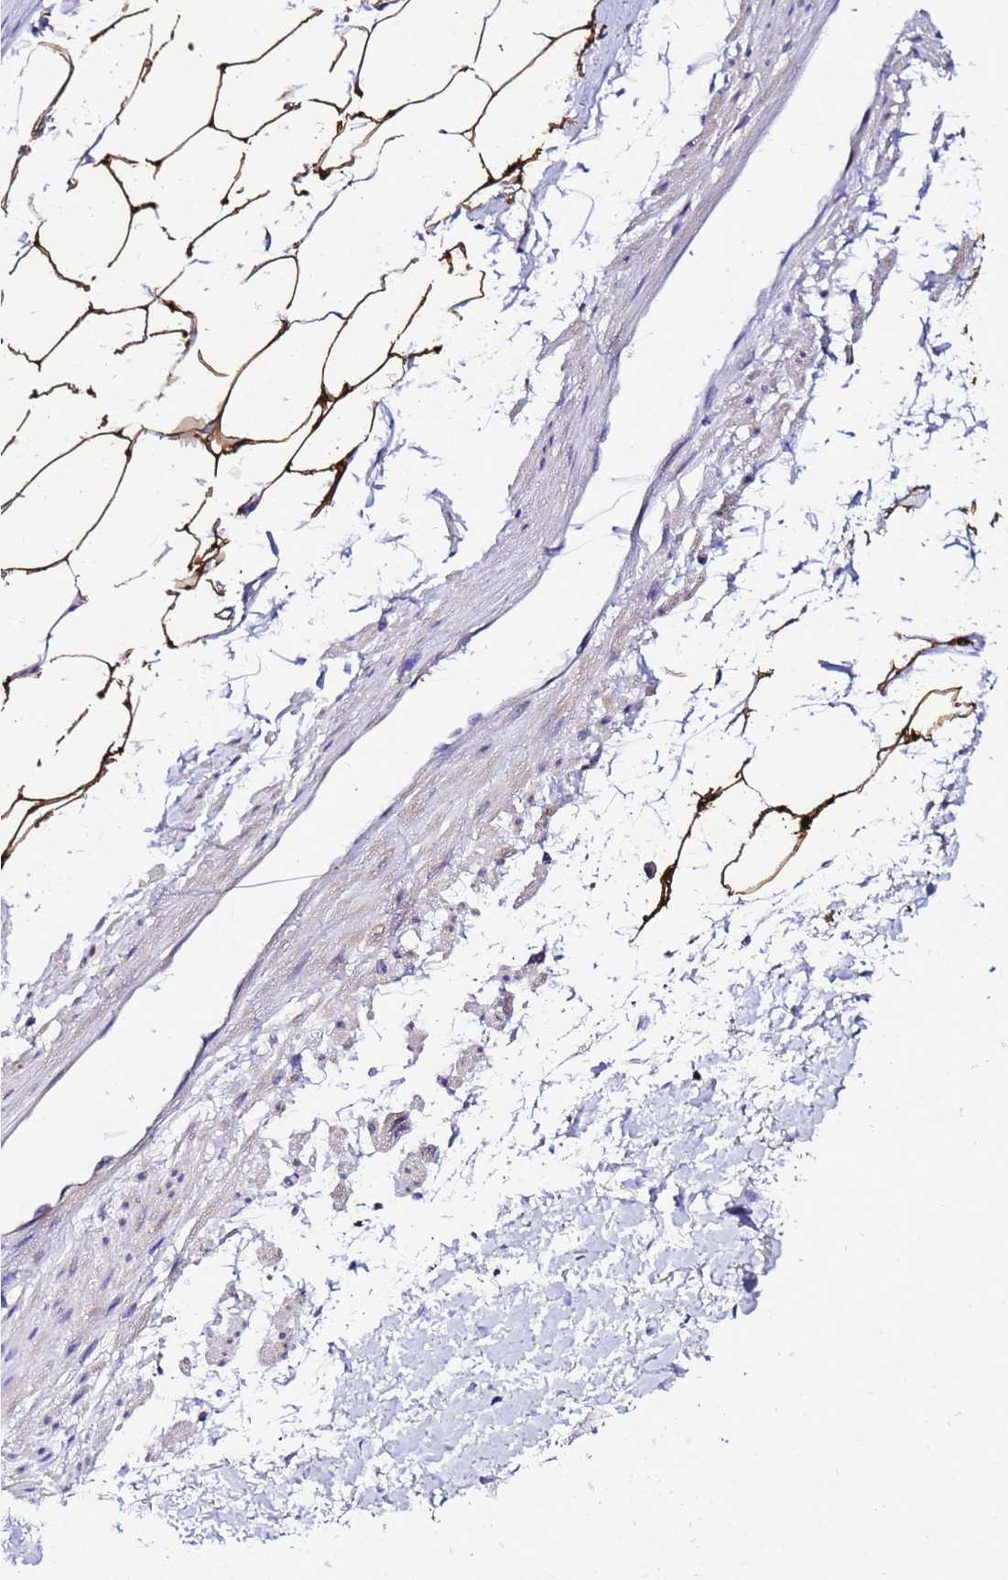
{"staining": {"intensity": "strong", "quantity": ">75%", "location": "cytoplasmic/membranous"}, "tissue": "adipose tissue", "cell_type": "Adipocytes", "image_type": "normal", "snomed": [{"axis": "morphology", "description": "Normal tissue, NOS"}, {"axis": "morphology", "description": "Adenocarcinoma, Low grade"}, {"axis": "topography", "description": "Prostate"}, {"axis": "topography", "description": "Peripheral nerve tissue"}], "caption": "Adipose tissue stained with immunohistochemistry (IHC) exhibits strong cytoplasmic/membranous expression in approximately >75% of adipocytes.", "gene": "DPH6", "patient": {"sex": "male", "age": 63}}